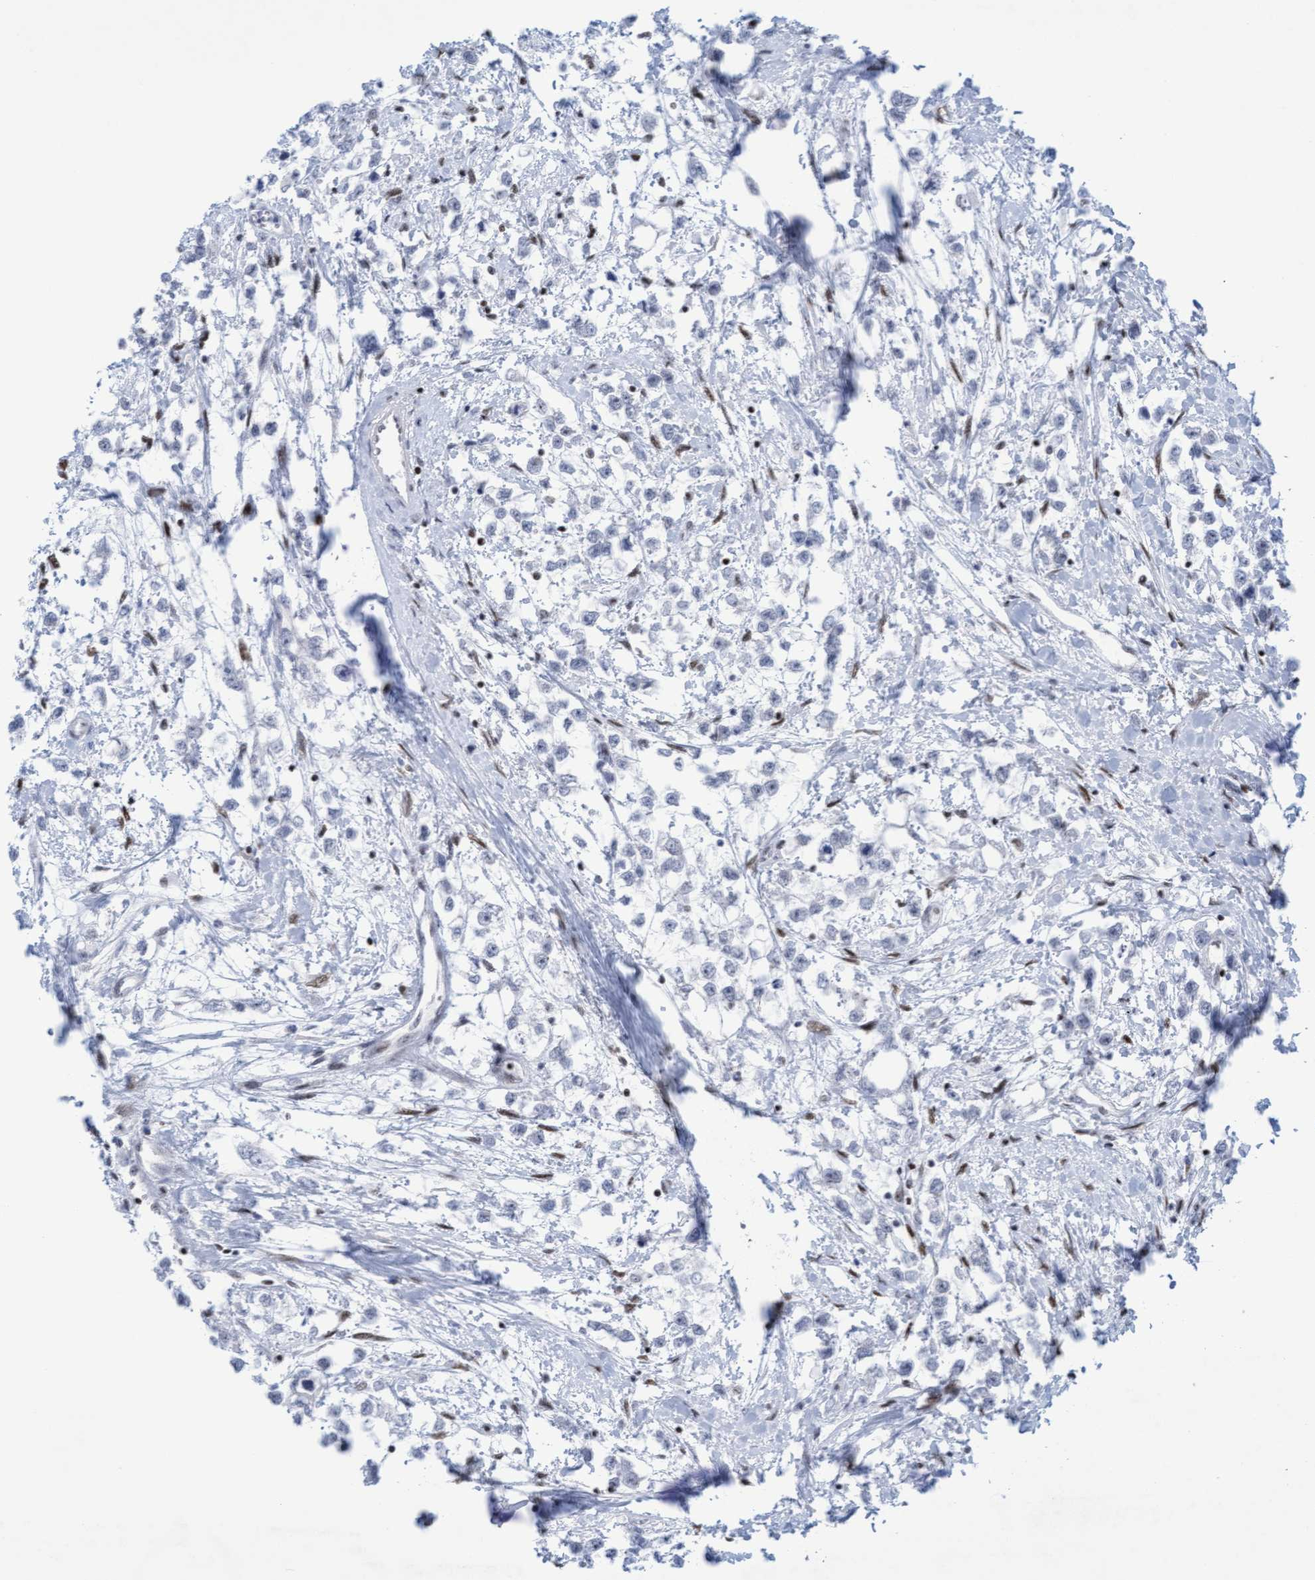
{"staining": {"intensity": "negative", "quantity": "none", "location": "none"}, "tissue": "testis cancer", "cell_type": "Tumor cells", "image_type": "cancer", "snomed": [{"axis": "morphology", "description": "Seminoma, NOS"}, {"axis": "morphology", "description": "Carcinoma, Embryonal, NOS"}, {"axis": "topography", "description": "Testis"}], "caption": "An IHC photomicrograph of testis cancer is shown. There is no staining in tumor cells of testis cancer.", "gene": "GLRX2", "patient": {"sex": "male", "age": 51}}